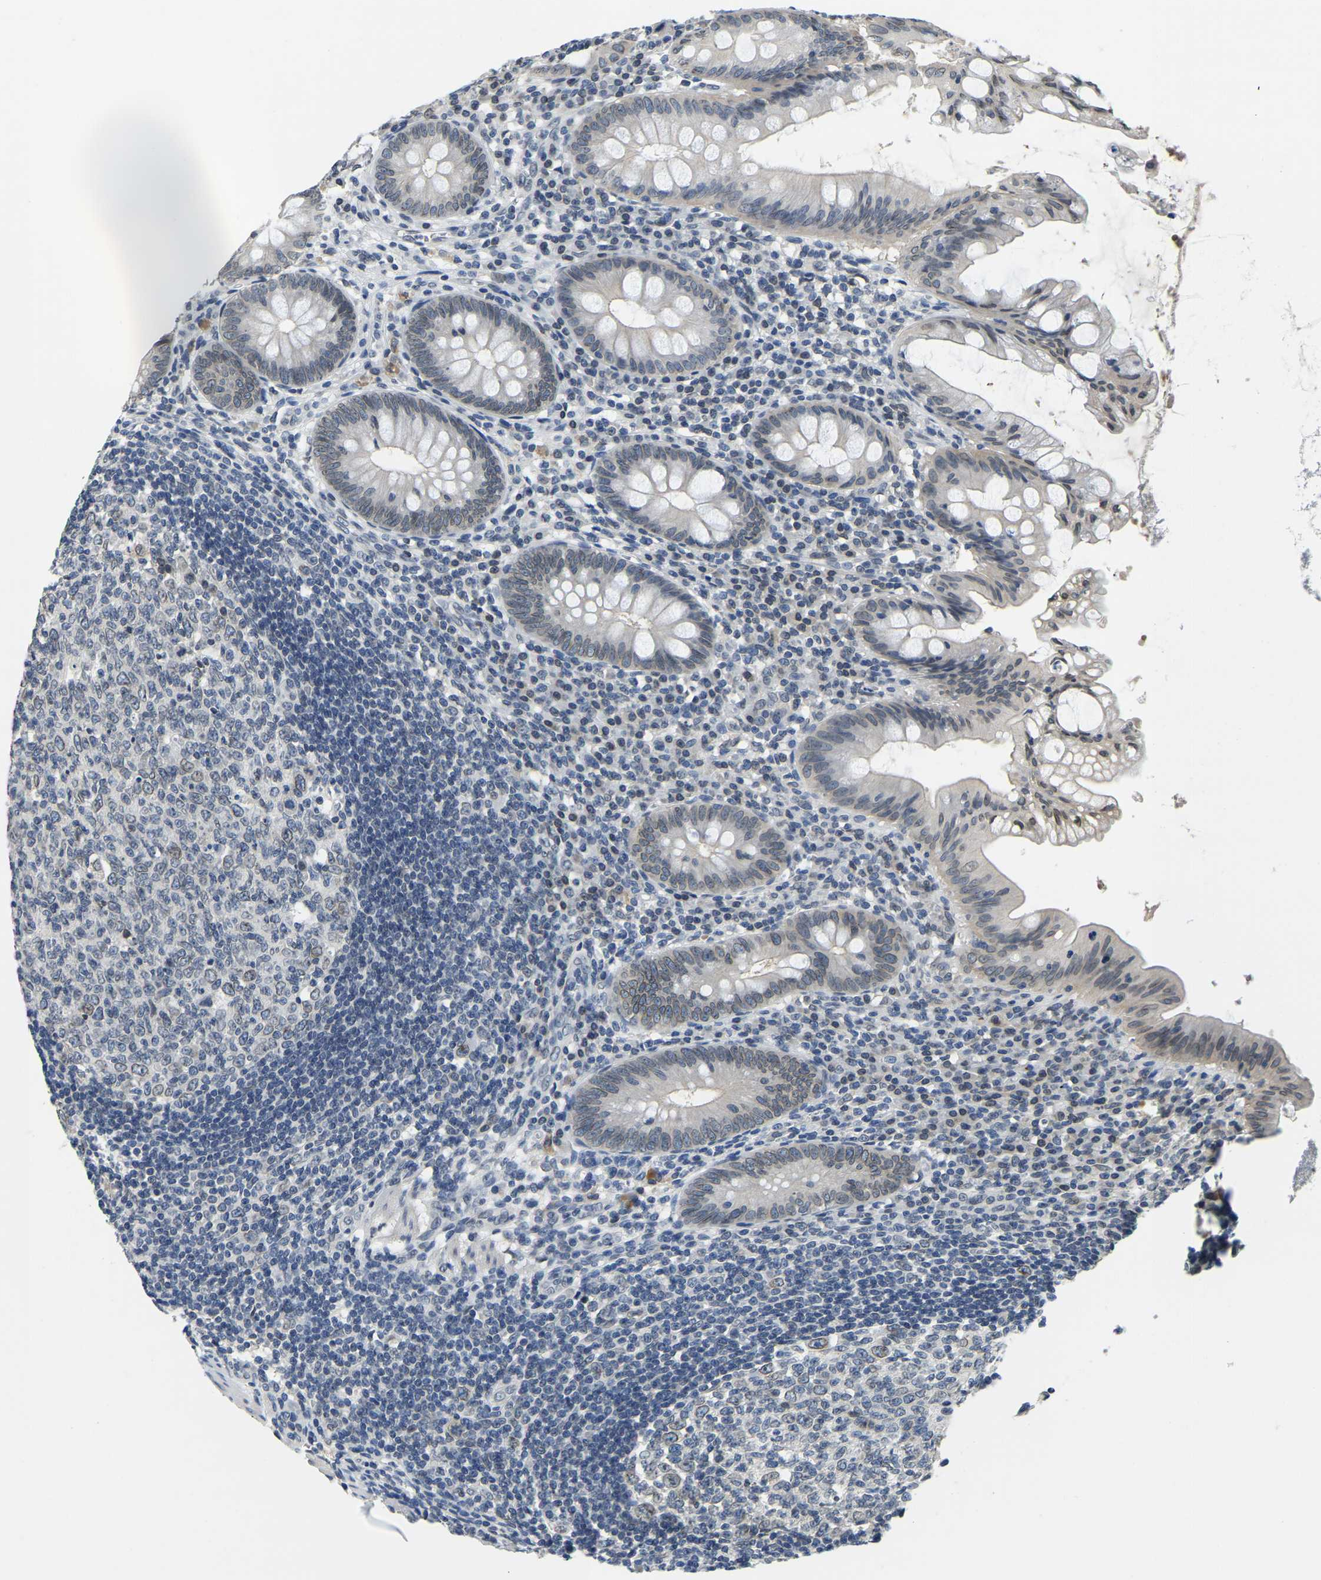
{"staining": {"intensity": "weak", "quantity": ">75%", "location": "cytoplasmic/membranous,nuclear"}, "tissue": "appendix", "cell_type": "Glandular cells", "image_type": "normal", "snomed": [{"axis": "morphology", "description": "Normal tissue, NOS"}, {"axis": "topography", "description": "Appendix"}], "caption": "Glandular cells reveal low levels of weak cytoplasmic/membranous,nuclear expression in approximately >75% of cells in normal appendix.", "gene": "RANBP2", "patient": {"sex": "male", "age": 56}}